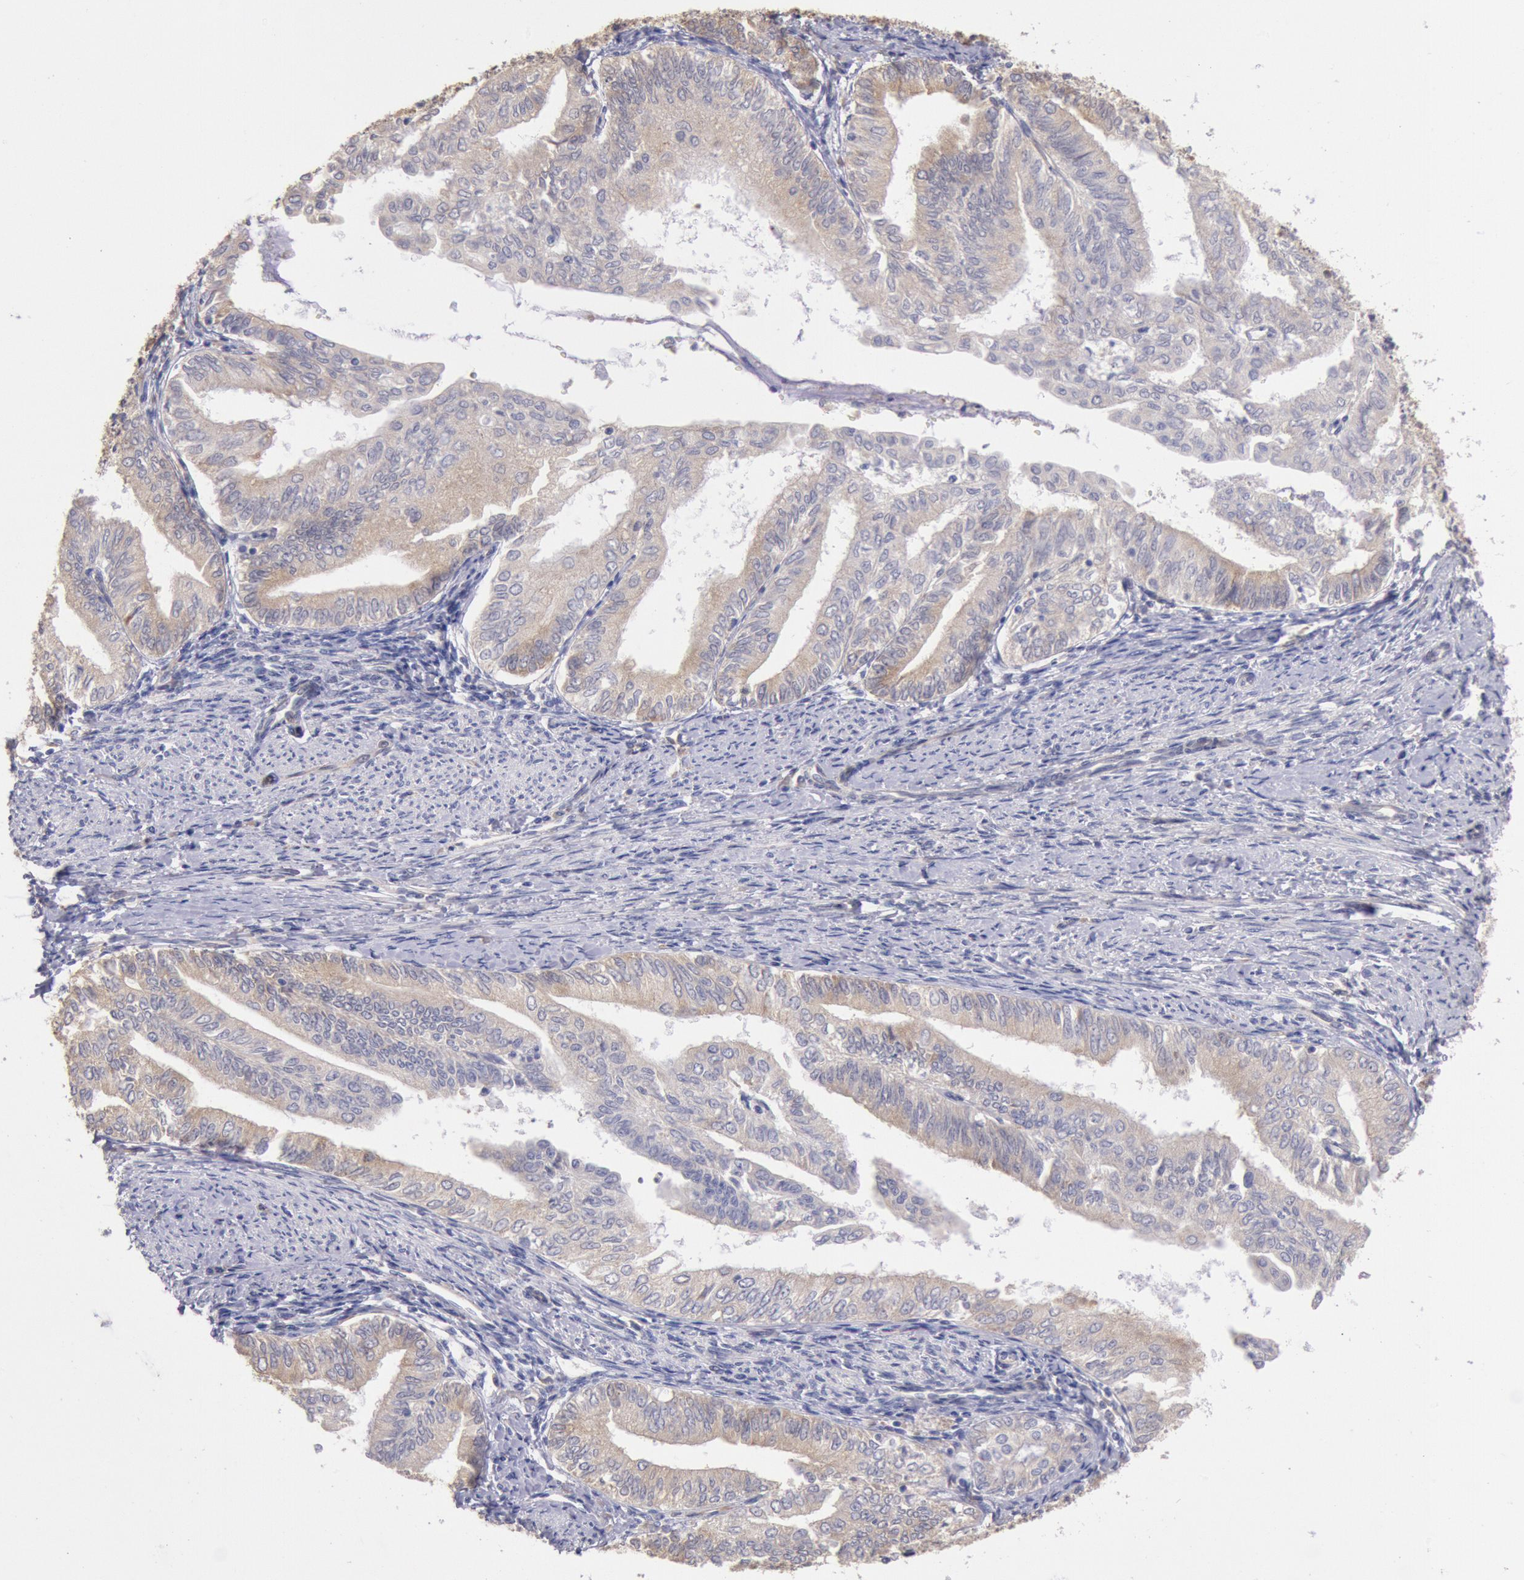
{"staining": {"intensity": "weak", "quantity": ">75%", "location": "cytoplasmic/membranous"}, "tissue": "endometrial cancer", "cell_type": "Tumor cells", "image_type": "cancer", "snomed": [{"axis": "morphology", "description": "Adenocarcinoma, NOS"}, {"axis": "topography", "description": "Endometrium"}], "caption": "Protein expression analysis of endometrial adenocarcinoma reveals weak cytoplasmic/membranous expression in approximately >75% of tumor cells.", "gene": "DRG1", "patient": {"sex": "female", "age": 66}}